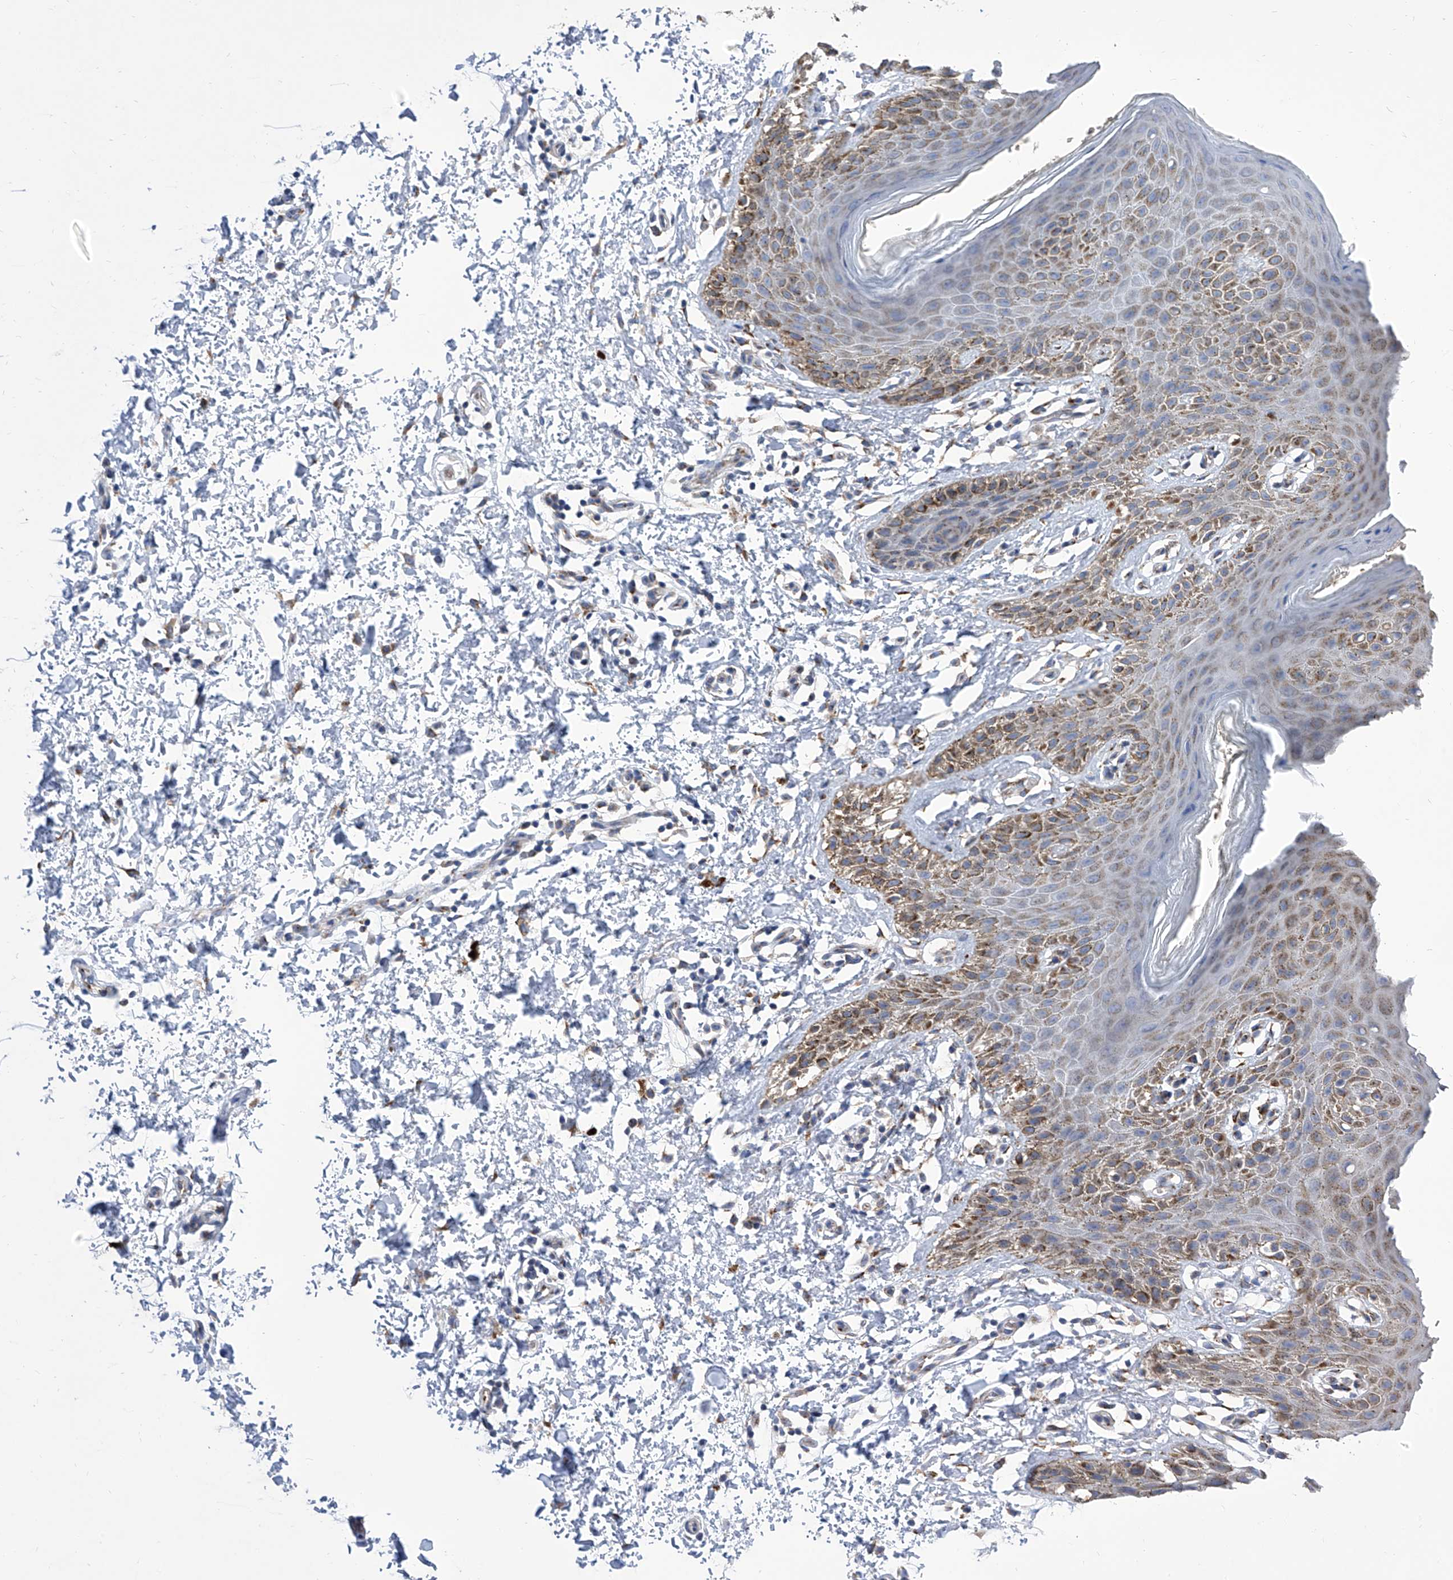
{"staining": {"intensity": "moderate", "quantity": "25%-75%", "location": "cytoplasmic/membranous"}, "tissue": "skin", "cell_type": "Epidermal cells", "image_type": "normal", "snomed": [{"axis": "morphology", "description": "Normal tissue, NOS"}, {"axis": "topography", "description": "Anal"}], "caption": "Moderate cytoplasmic/membranous expression is seen in approximately 25%-75% of epidermal cells in normal skin.", "gene": "TJAP1", "patient": {"sex": "male", "age": 44}}